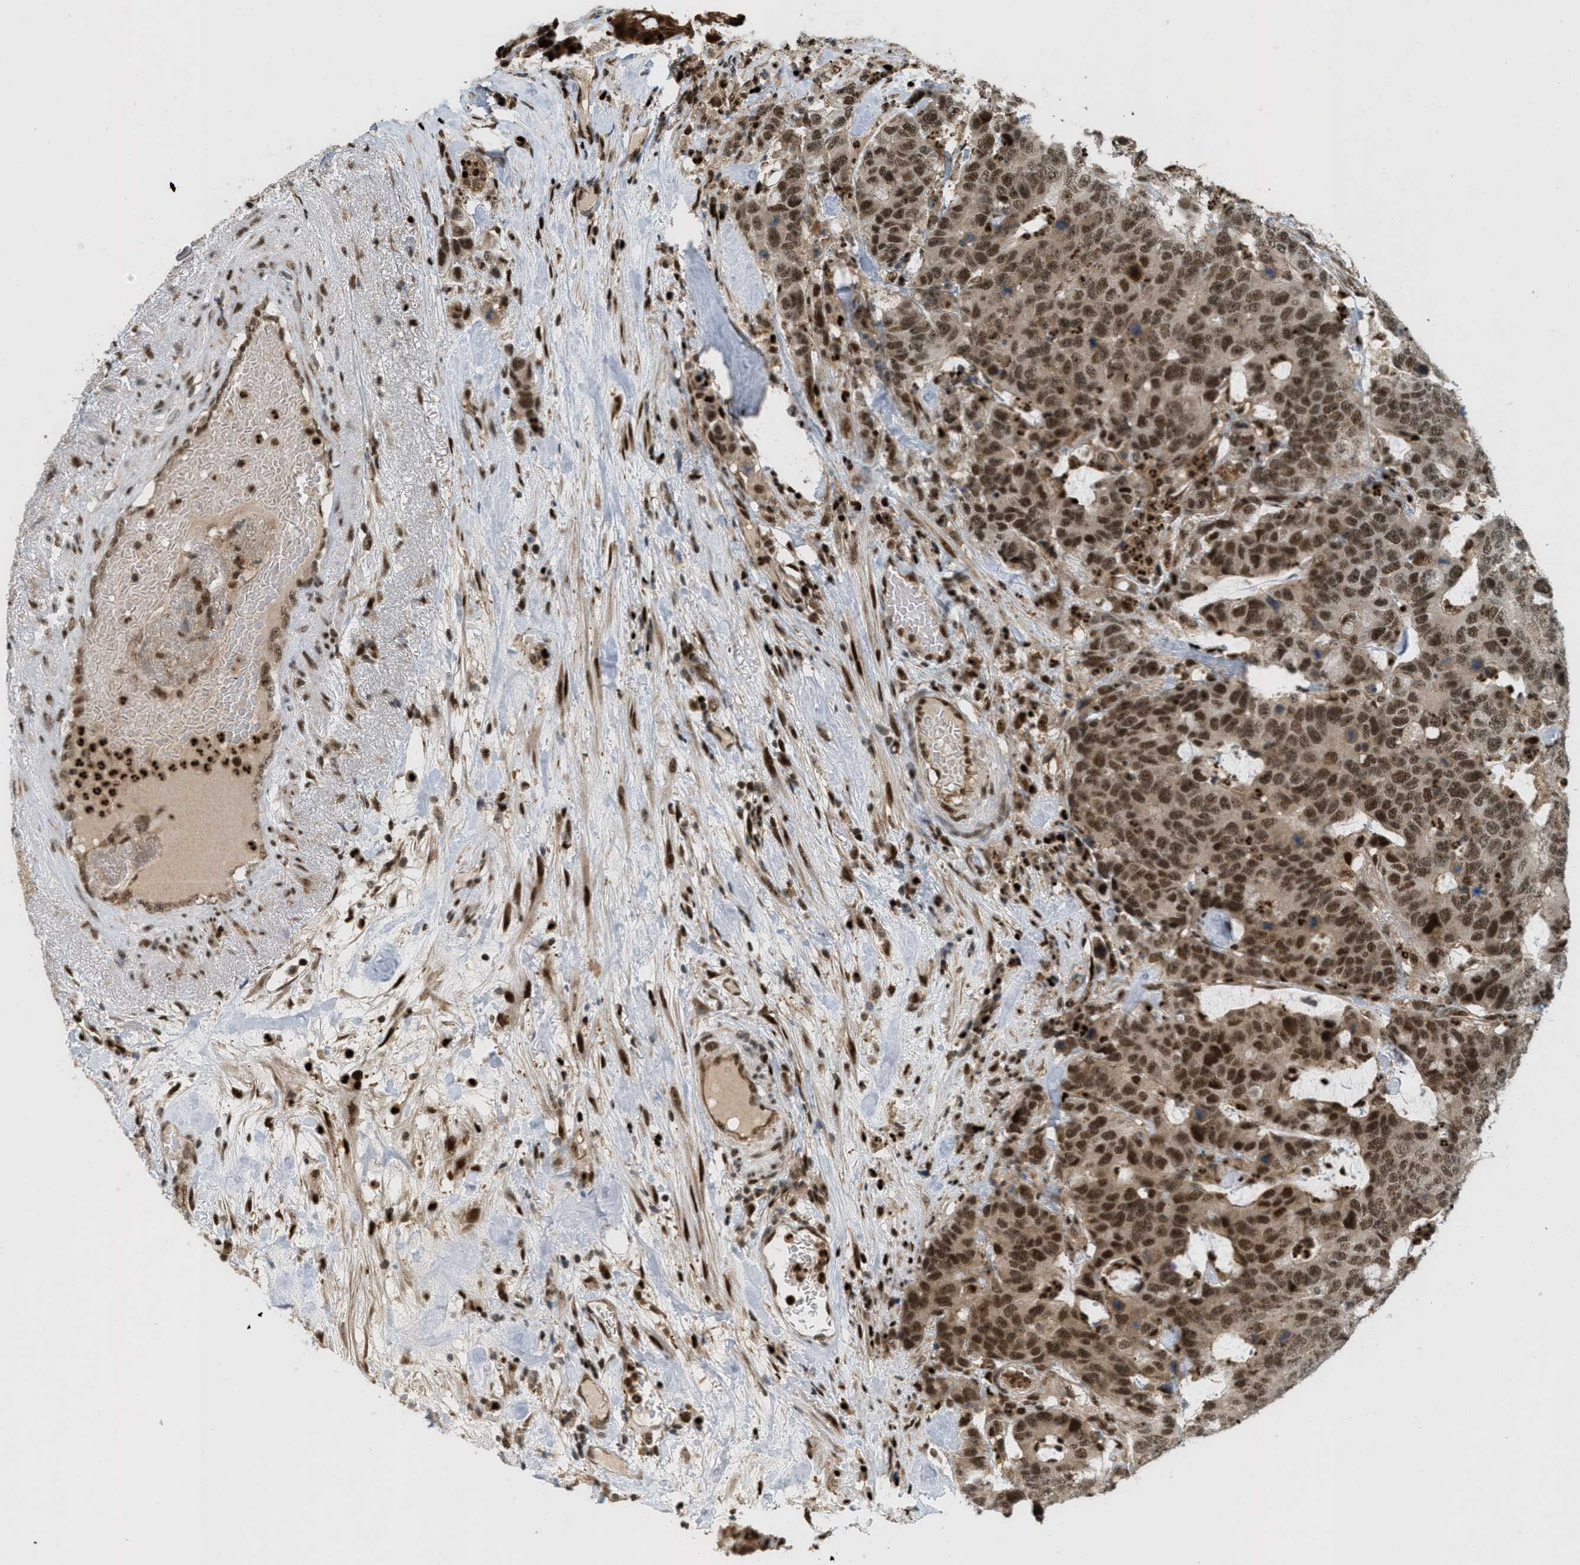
{"staining": {"intensity": "strong", "quantity": ">75%", "location": "cytoplasmic/membranous,nuclear"}, "tissue": "colorectal cancer", "cell_type": "Tumor cells", "image_type": "cancer", "snomed": [{"axis": "morphology", "description": "Adenocarcinoma, NOS"}, {"axis": "topography", "description": "Colon"}], "caption": "Colorectal cancer (adenocarcinoma) stained with a protein marker reveals strong staining in tumor cells.", "gene": "TLK1", "patient": {"sex": "female", "age": 86}}